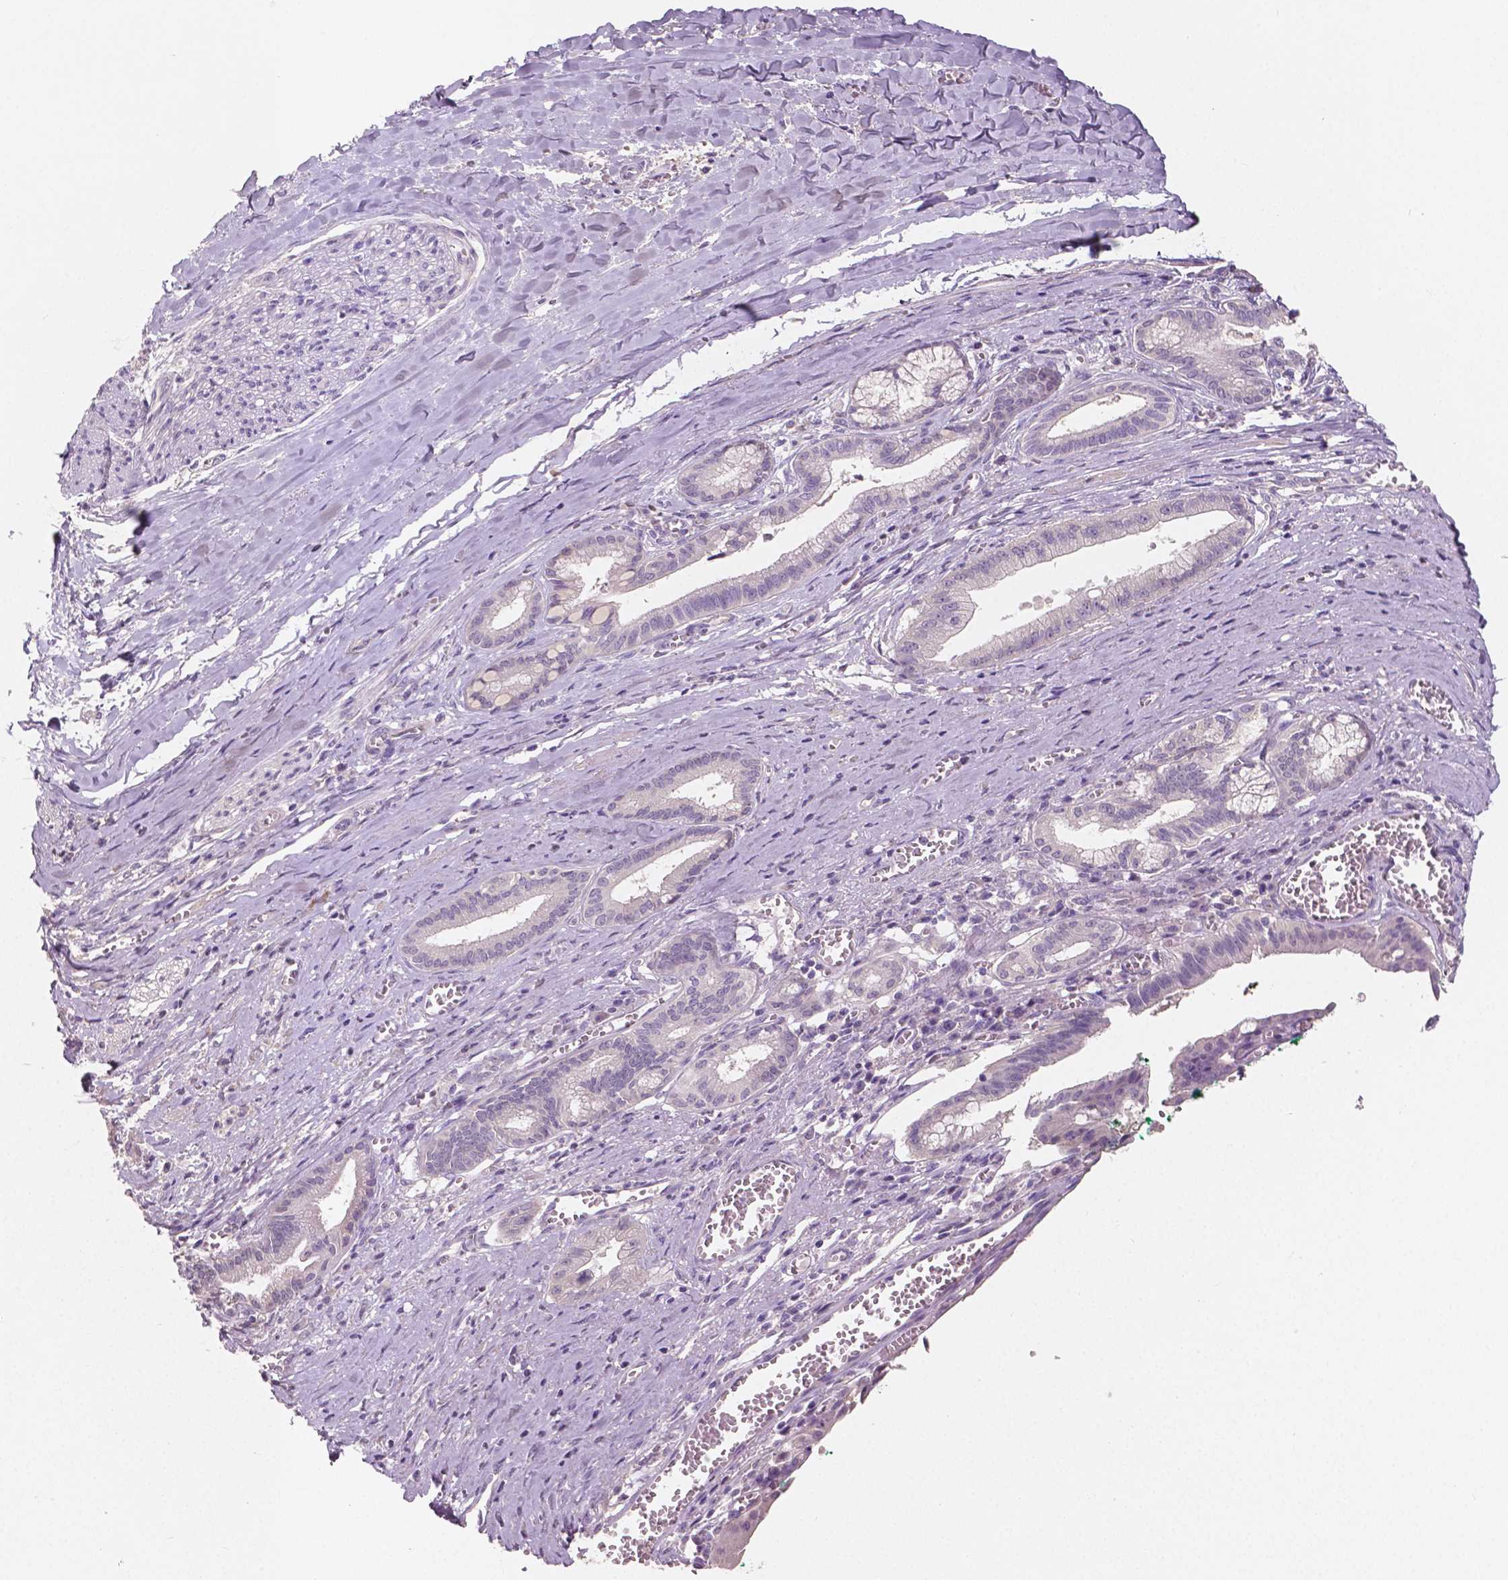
{"staining": {"intensity": "negative", "quantity": "none", "location": "none"}, "tissue": "pancreatic cancer", "cell_type": "Tumor cells", "image_type": "cancer", "snomed": [{"axis": "morphology", "description": "Normal tissue, NOS"}, {"axis": "morphology", "description": "Adenocarcinoma, NOS"}, {"axis": "topography", "description": "Lymph node"}, {"axis": "topography", "description": "Pancreas"}], "caption": "This is an immunohistochemistry image of pancreatic cancer. There is no expression in tumor cells.", "gene": "LSM14B", "patient": {"sex": "female", "age": 58}}